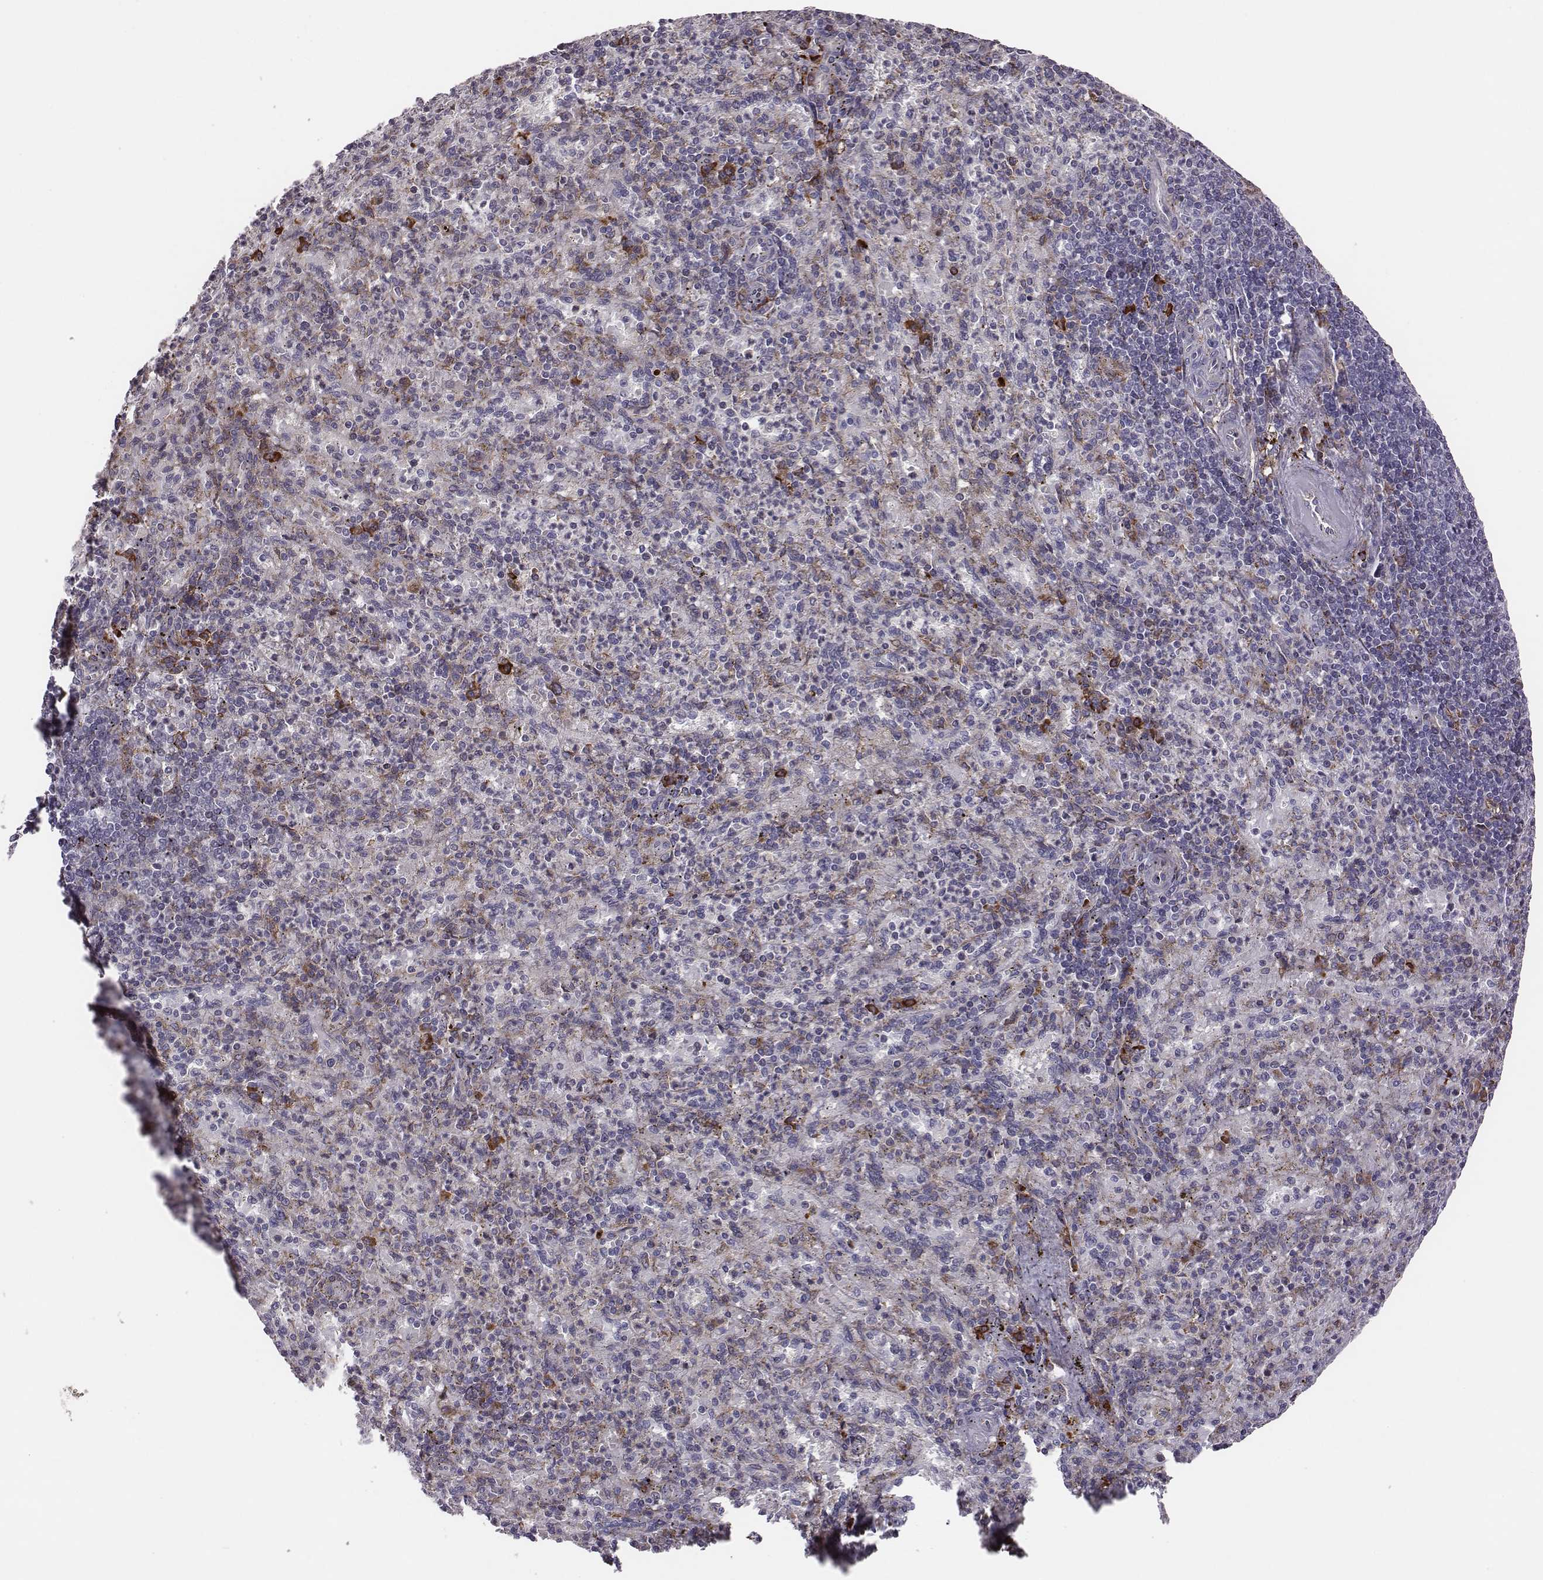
{"staining": {"intensity": "strong", "quantity": "<25%", "location": "cytoplasmic/membranous"}, "tissue": "spleen", "cell_type": "Cells in red pulp", "image_type": "normal", "snomed": [{"axis": "morphology", "description": "Normal tissue, NOS"}, {"axis": "topography", "description": "Spleen"}], "caption": "Strong cytoplasmic/membranous staining is seen in about <25% of cells in red pulp in unremarkable spleen.", "gene": "SELENOI", "patient": {"sex": "female", "age": 74}}